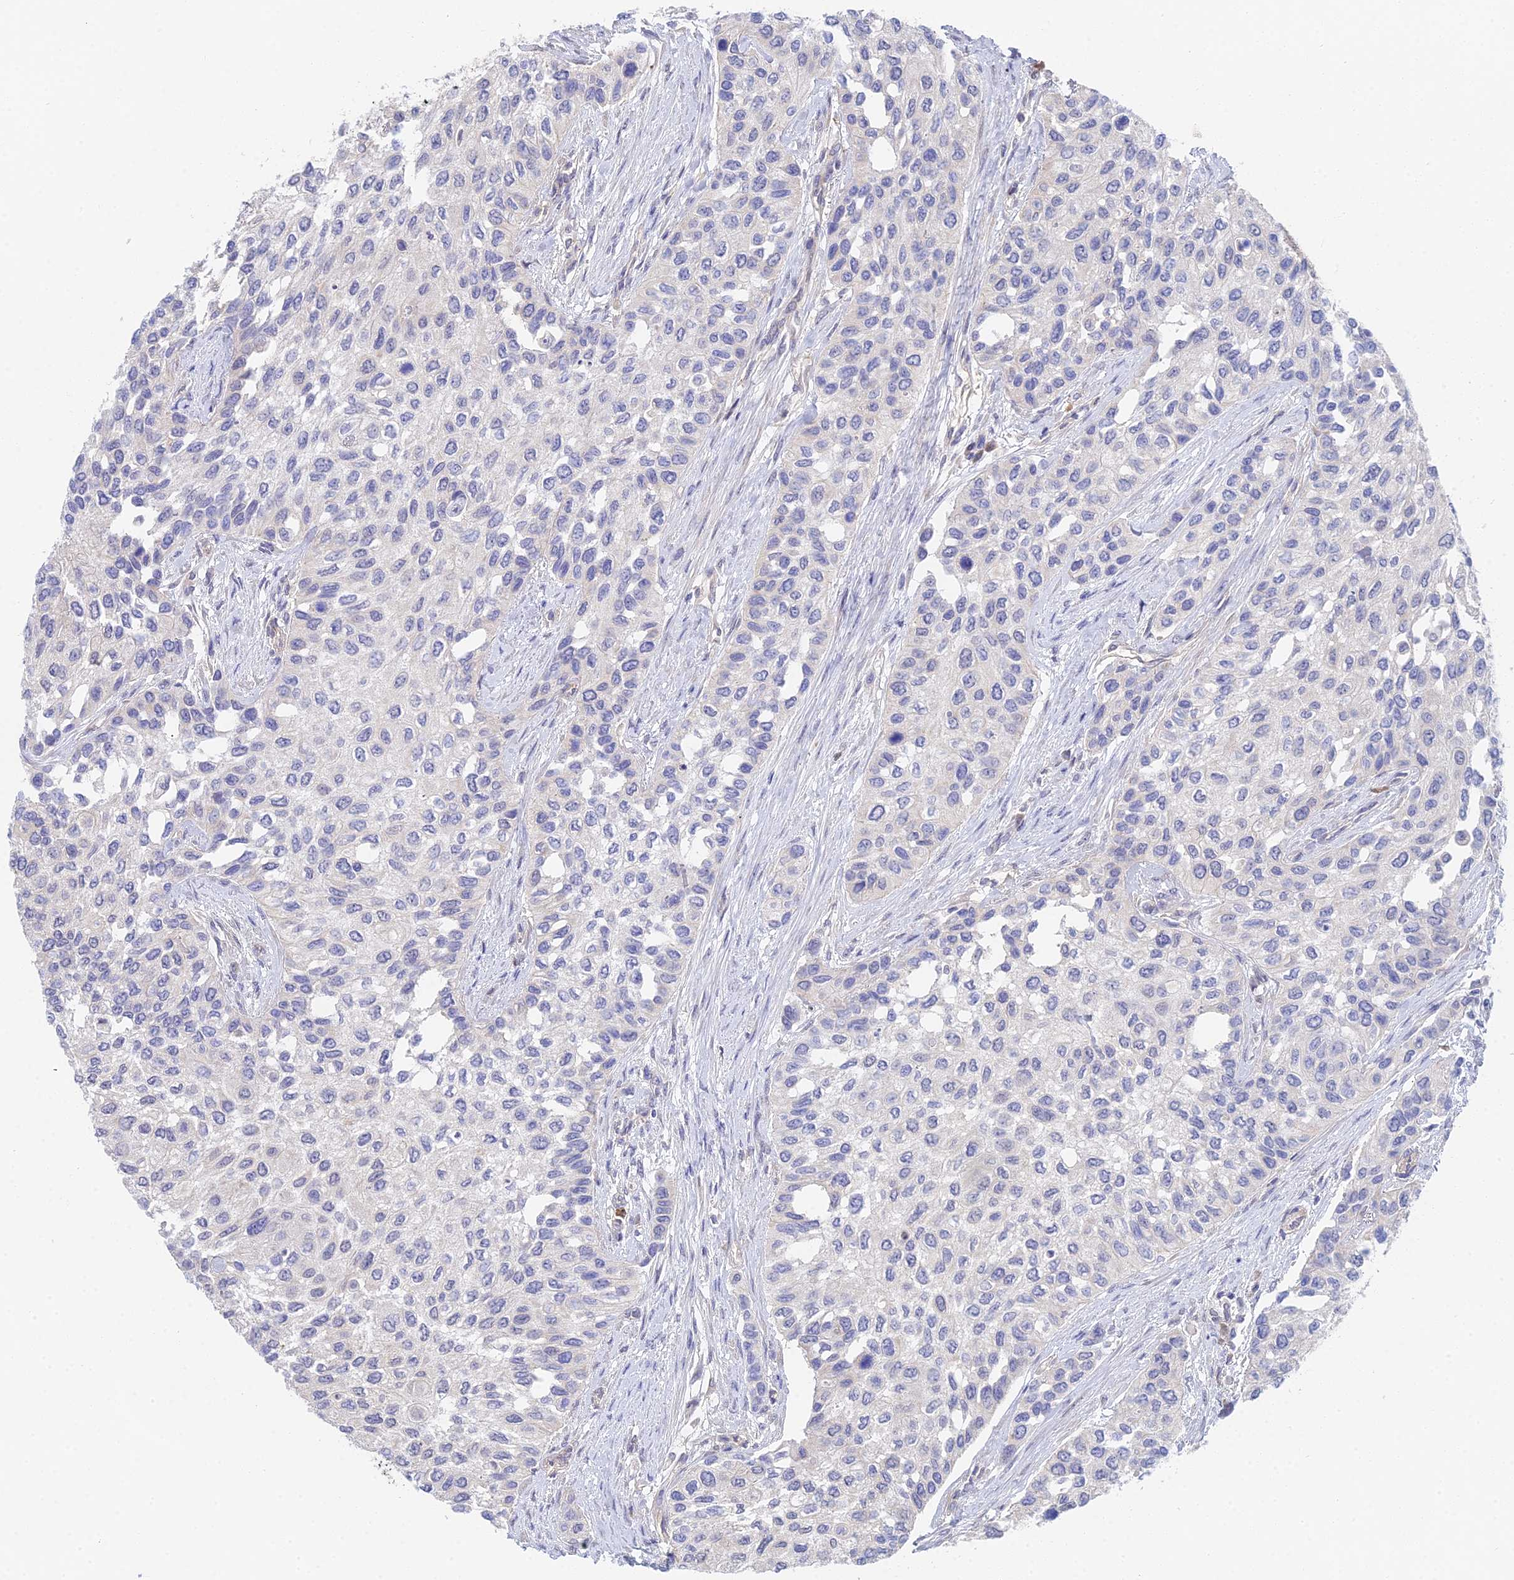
{"staining": {"intensity": "negative", "quantity": "none", "location": "none"}, "tissue": "urothelial cancer", "cell_type": "Tumor cells", "image_type": "cancer", "snomed": [{"axis": "morphology", "description": "Normal tissue, NOS"}, {"axis": "morphology", "description": "Urothelial carcinoma, High grade"}, {"axis": "topography", "description": "Vascular tissue"}, {"axis": "topography", "description": "Urinary bladder"}], "caption": "High power microscopy photomicrograph of an IHC micrograph of urothelial cancer, revealing no significant staining in tumor cells.", "gene": "DNAH14", "patient": {"sex": "female", "age": 56}}